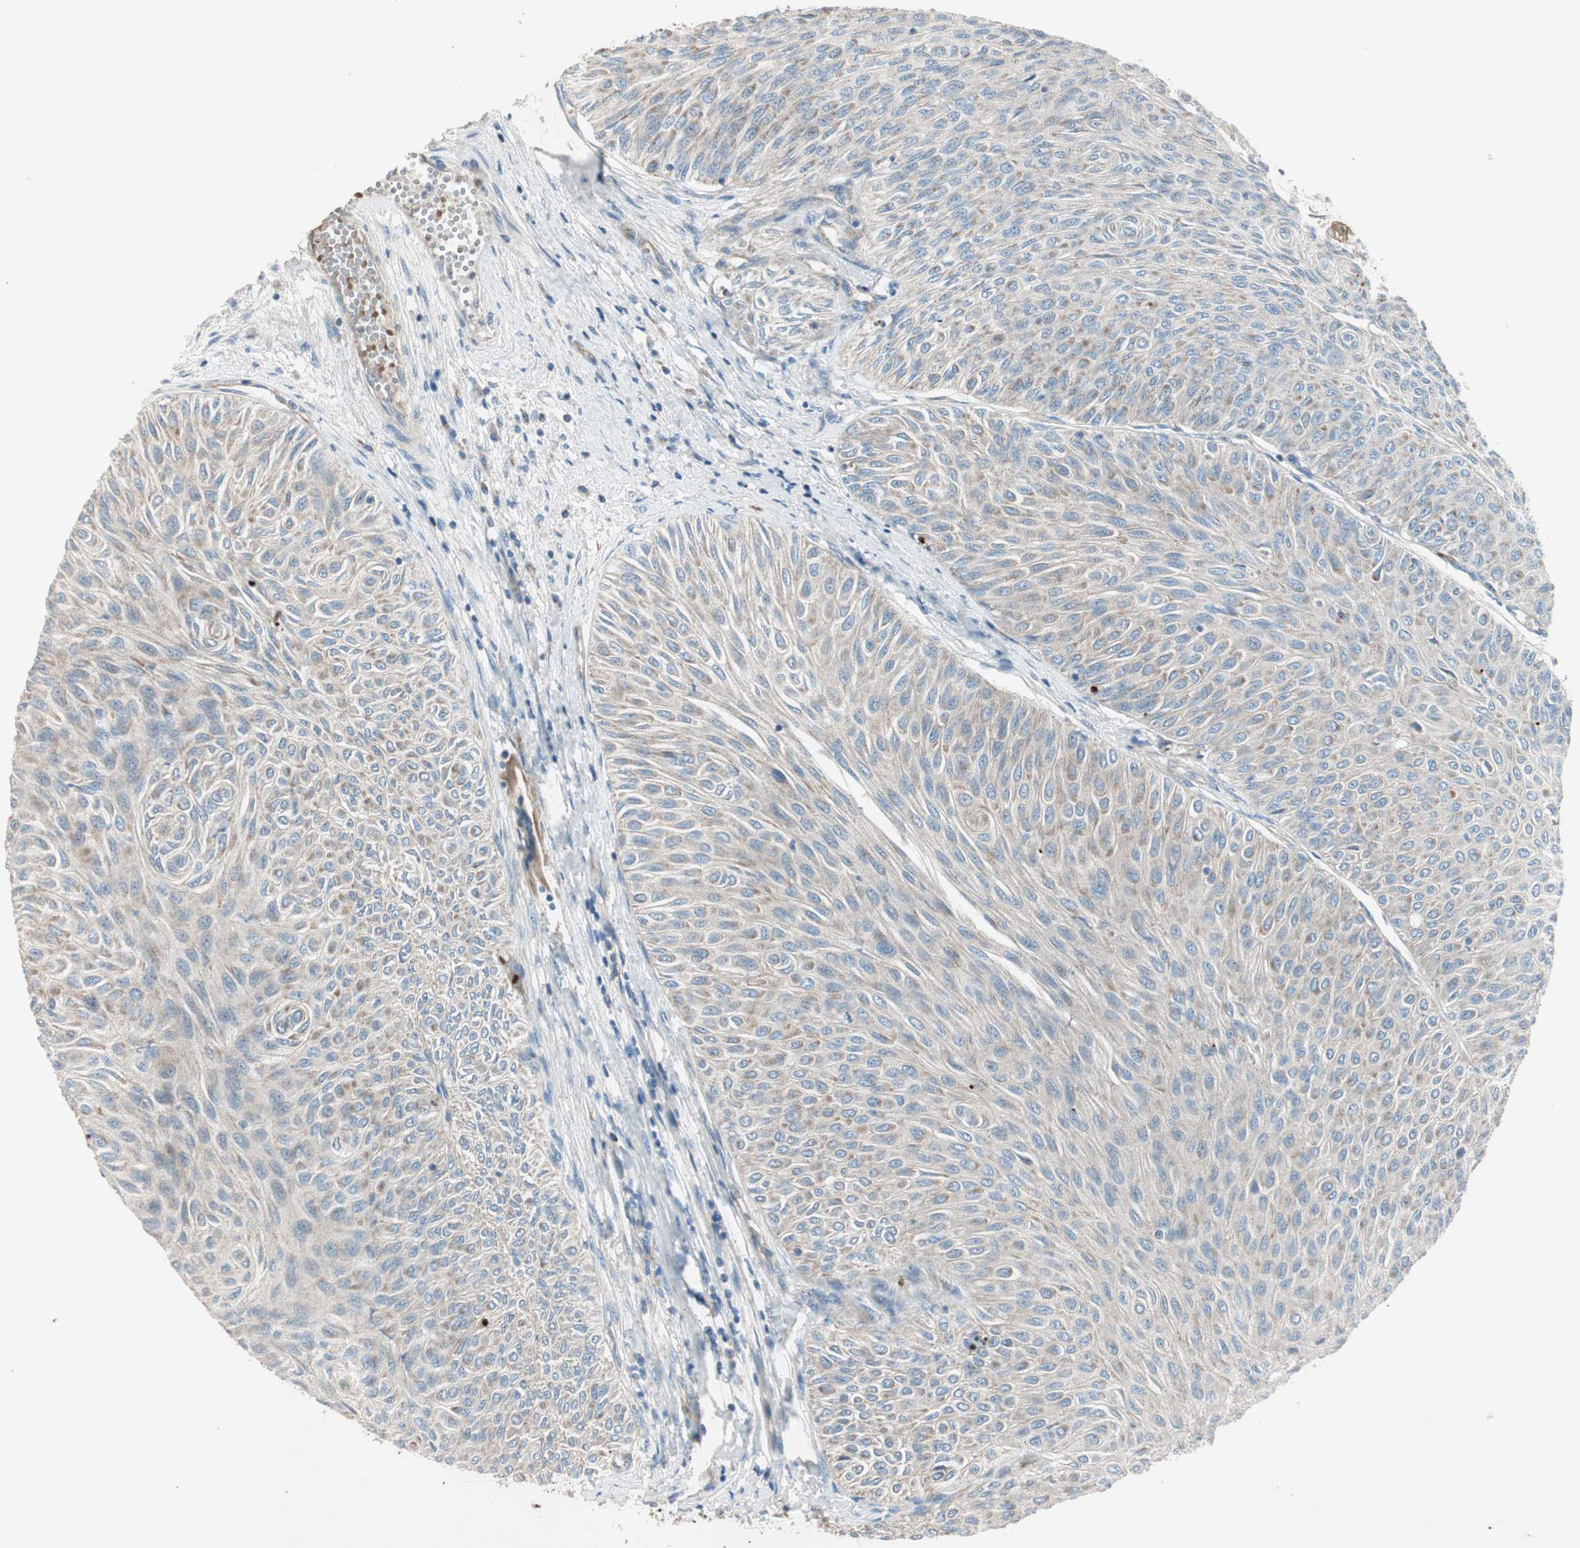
{"staining": {"intensity": "weak", "quantity": "<25%", "location": "cytoplasmic/membranous"}, "tissue": "urothelial cancer", "cell_type": "Tumor cells", "image_type": "cancer", "snomed": [{"axis": "morphology", "description": "Urothelial carcinoma, Low grade"}, {"axis": "topography", "description": "Urinary bladder"}], "caption": "Histopathology image shows no protein staining in tumor cells of urothelial carcinoma (low-grade) tissue. Nuclei are stained in blue.", "gene": "SRCIN1", "patient": {"sex": "male", "age": 78}}